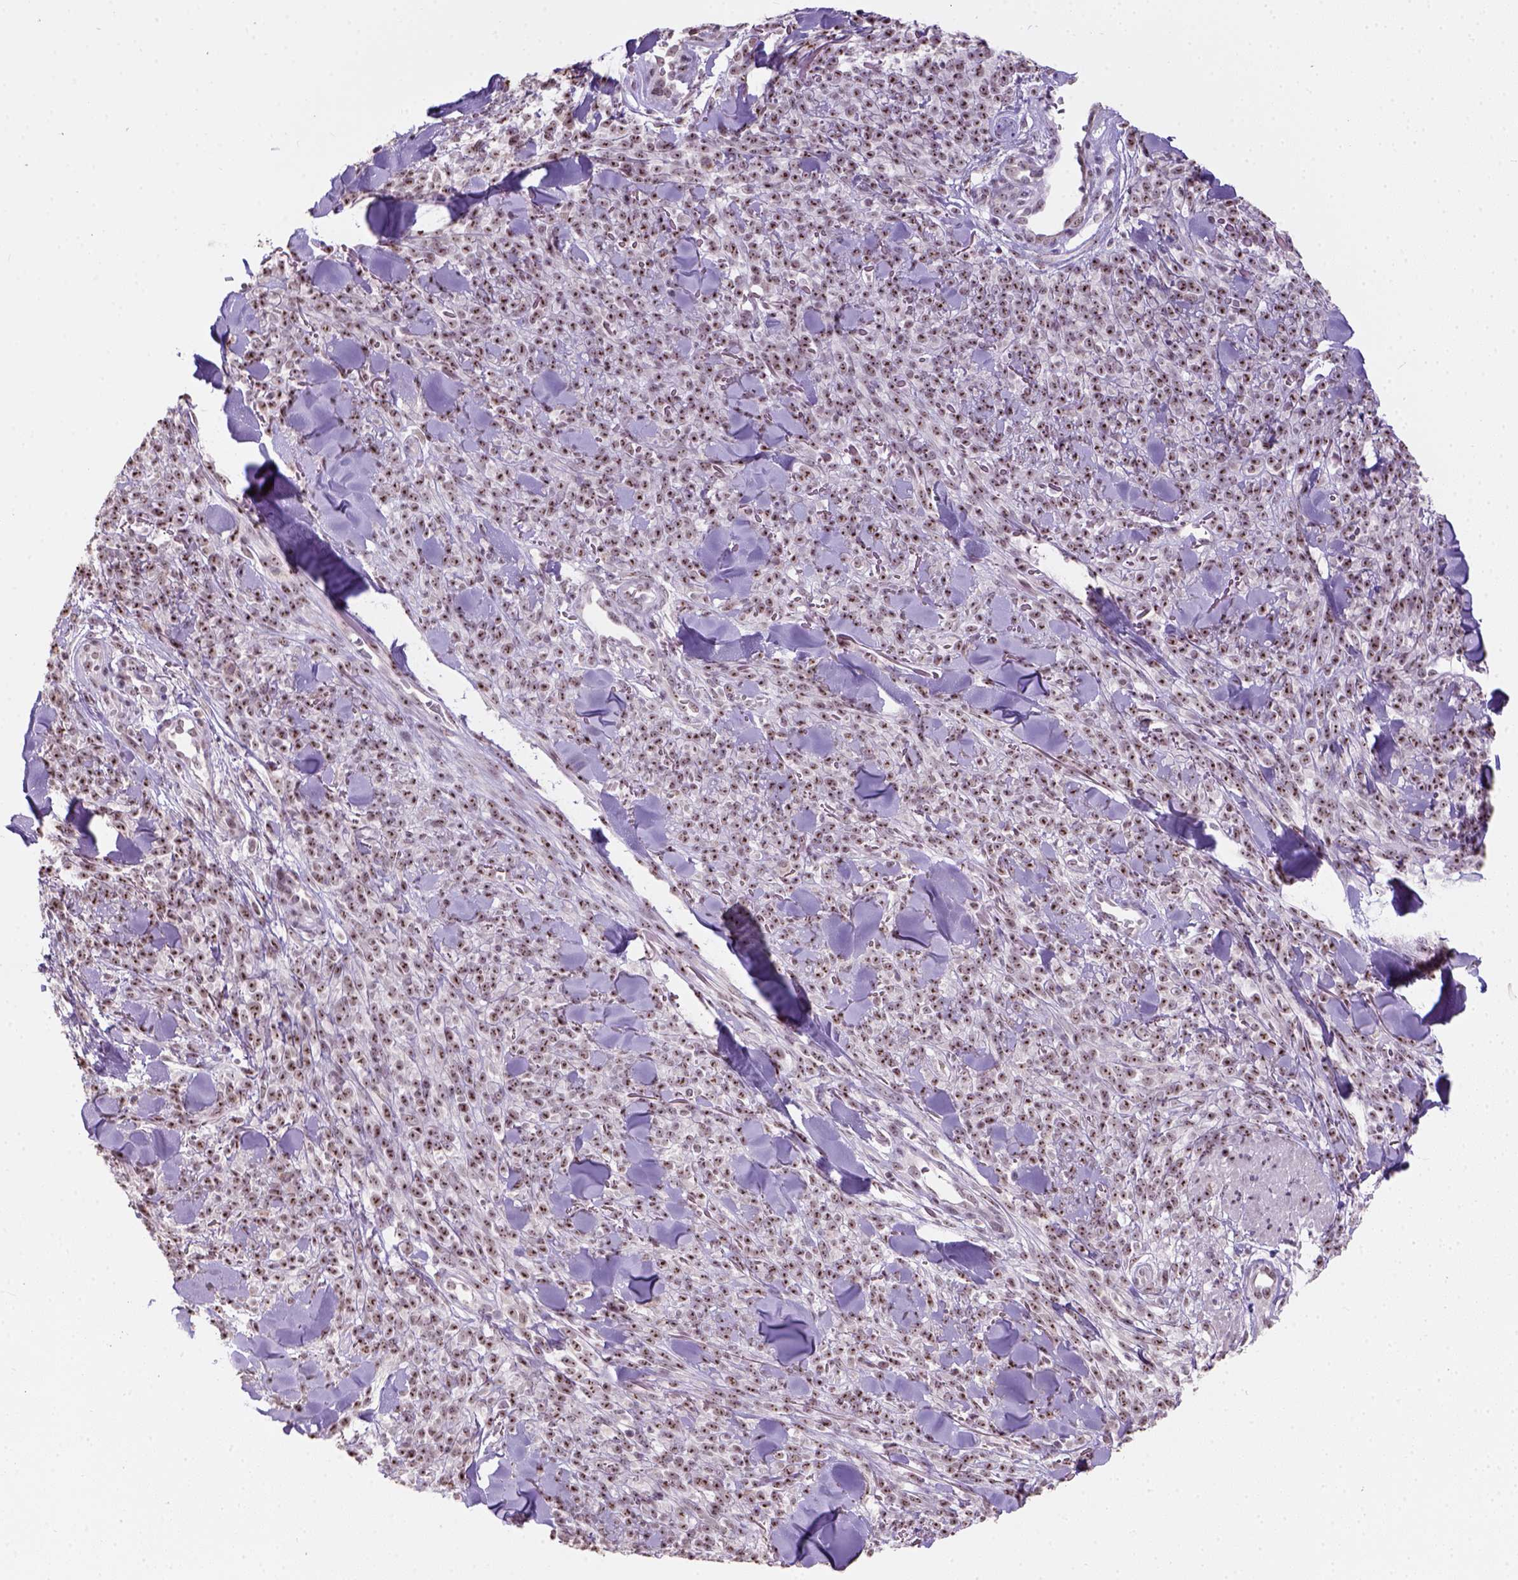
{"staining": {"intensity": "strong", "quantity": ">75%", "location": "nuclear"}, "tissue": "melanoma", "cell_type": "Tumor cells", "image_type": "cancer", "snomed": [{"axis": "morphology", "description": "Malignant melanoma, NOS"}, {"axis": "topography", "description": "Skin"}, {"axis": "topography", "description": "Skin of trunk"}], "caption": "Malignant melanoma stained with a protein marker demonstrates strong staining in tumor cells.", "gene": "DDX50", "patient": {"sex": "male", "age": 74}}